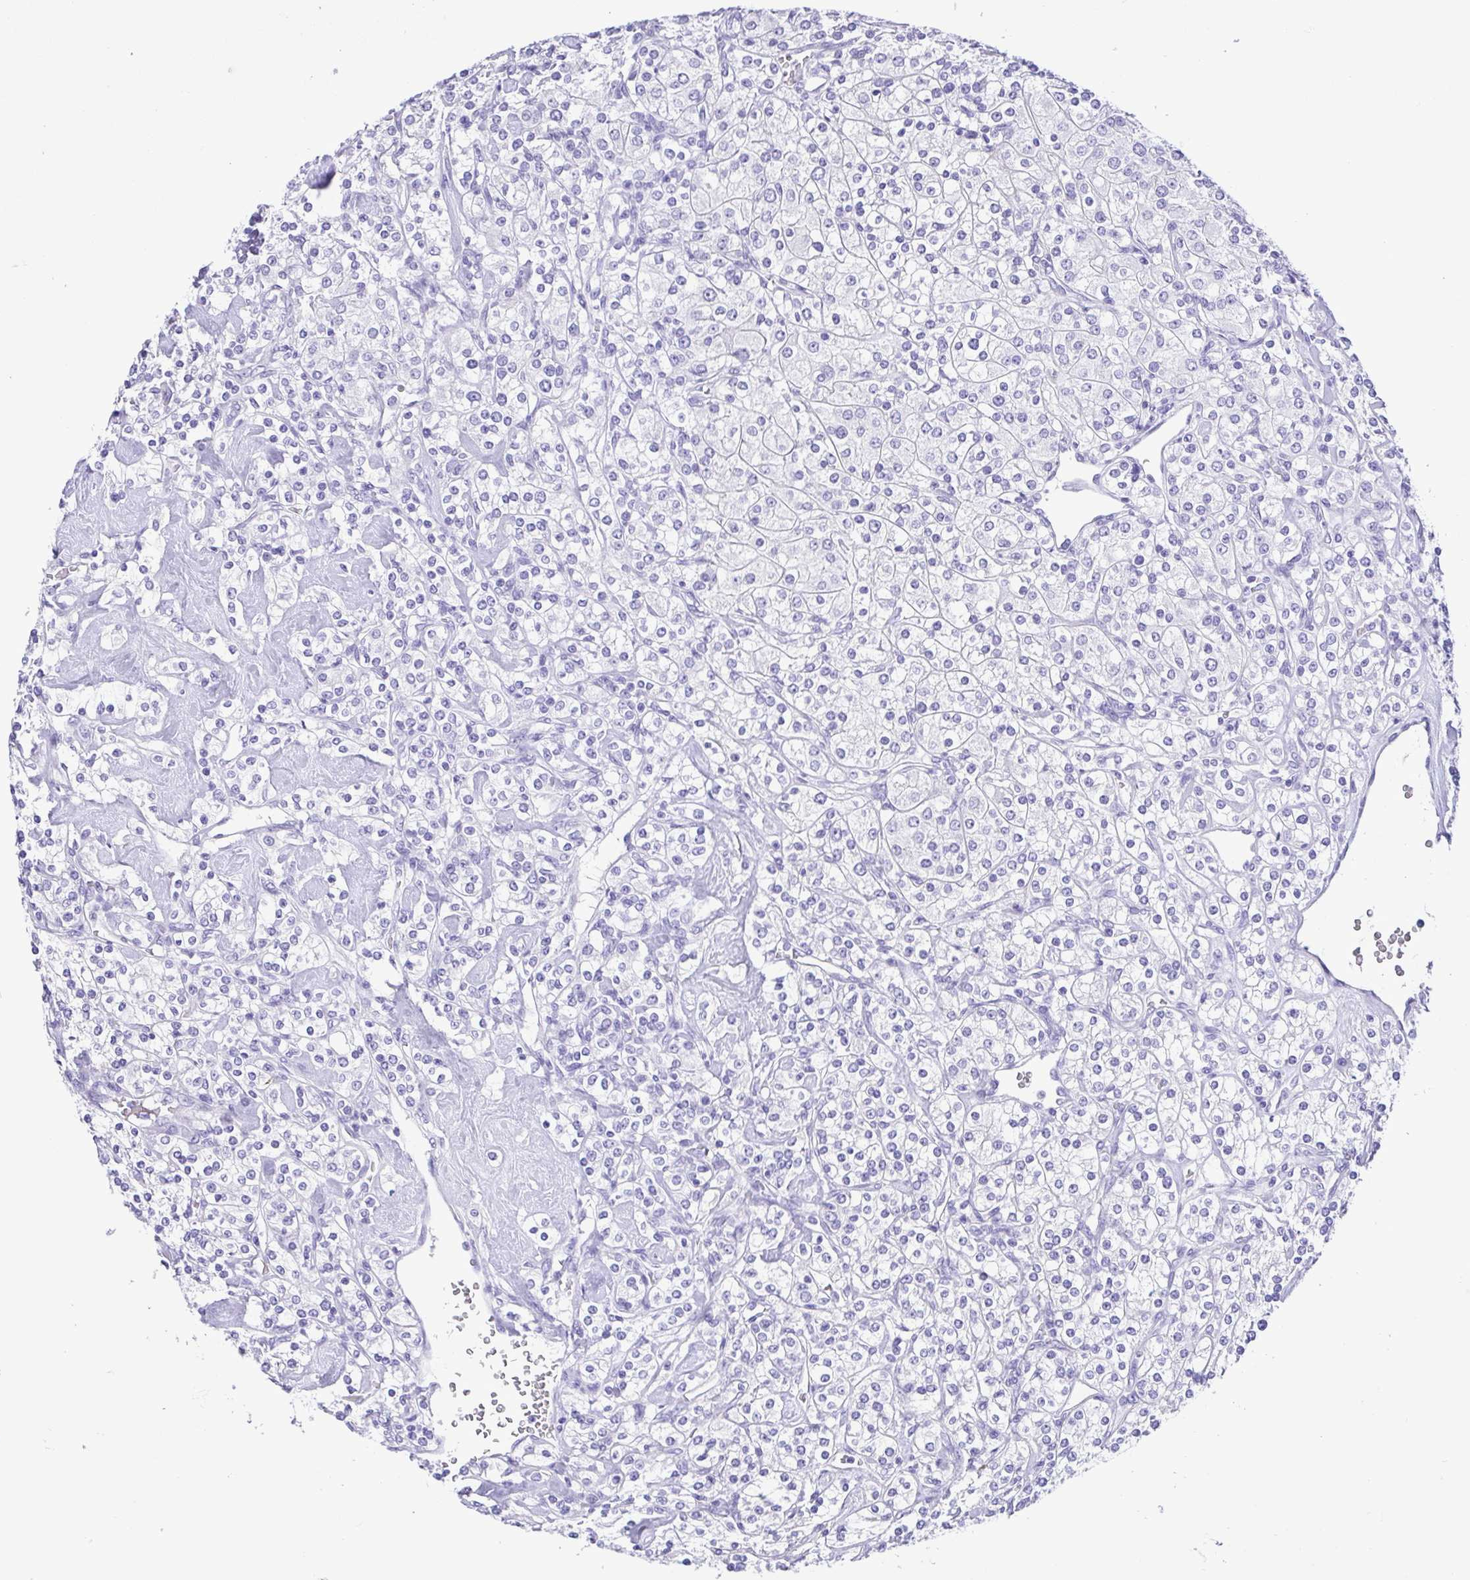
{"staining": {"intensity": "negative", "quantity": "none", "location": "none"}, "tissue": "renal cancer", "cell_type": "Tumor cells", "image_type": "cancer", "snomed": [{"axis": "morphology", "description": "Adenocarcinoma, NOS"}, {"axis": "topography", "description": "Kidney"}], "caption": "This is an immunohistochemistry (IHC) histopathology image of human renal cancer (adenocarcinoma). There is no staining in tumor cells.", "gene": "OVGP1", "patient": {"sex": "male", "age": 77}}